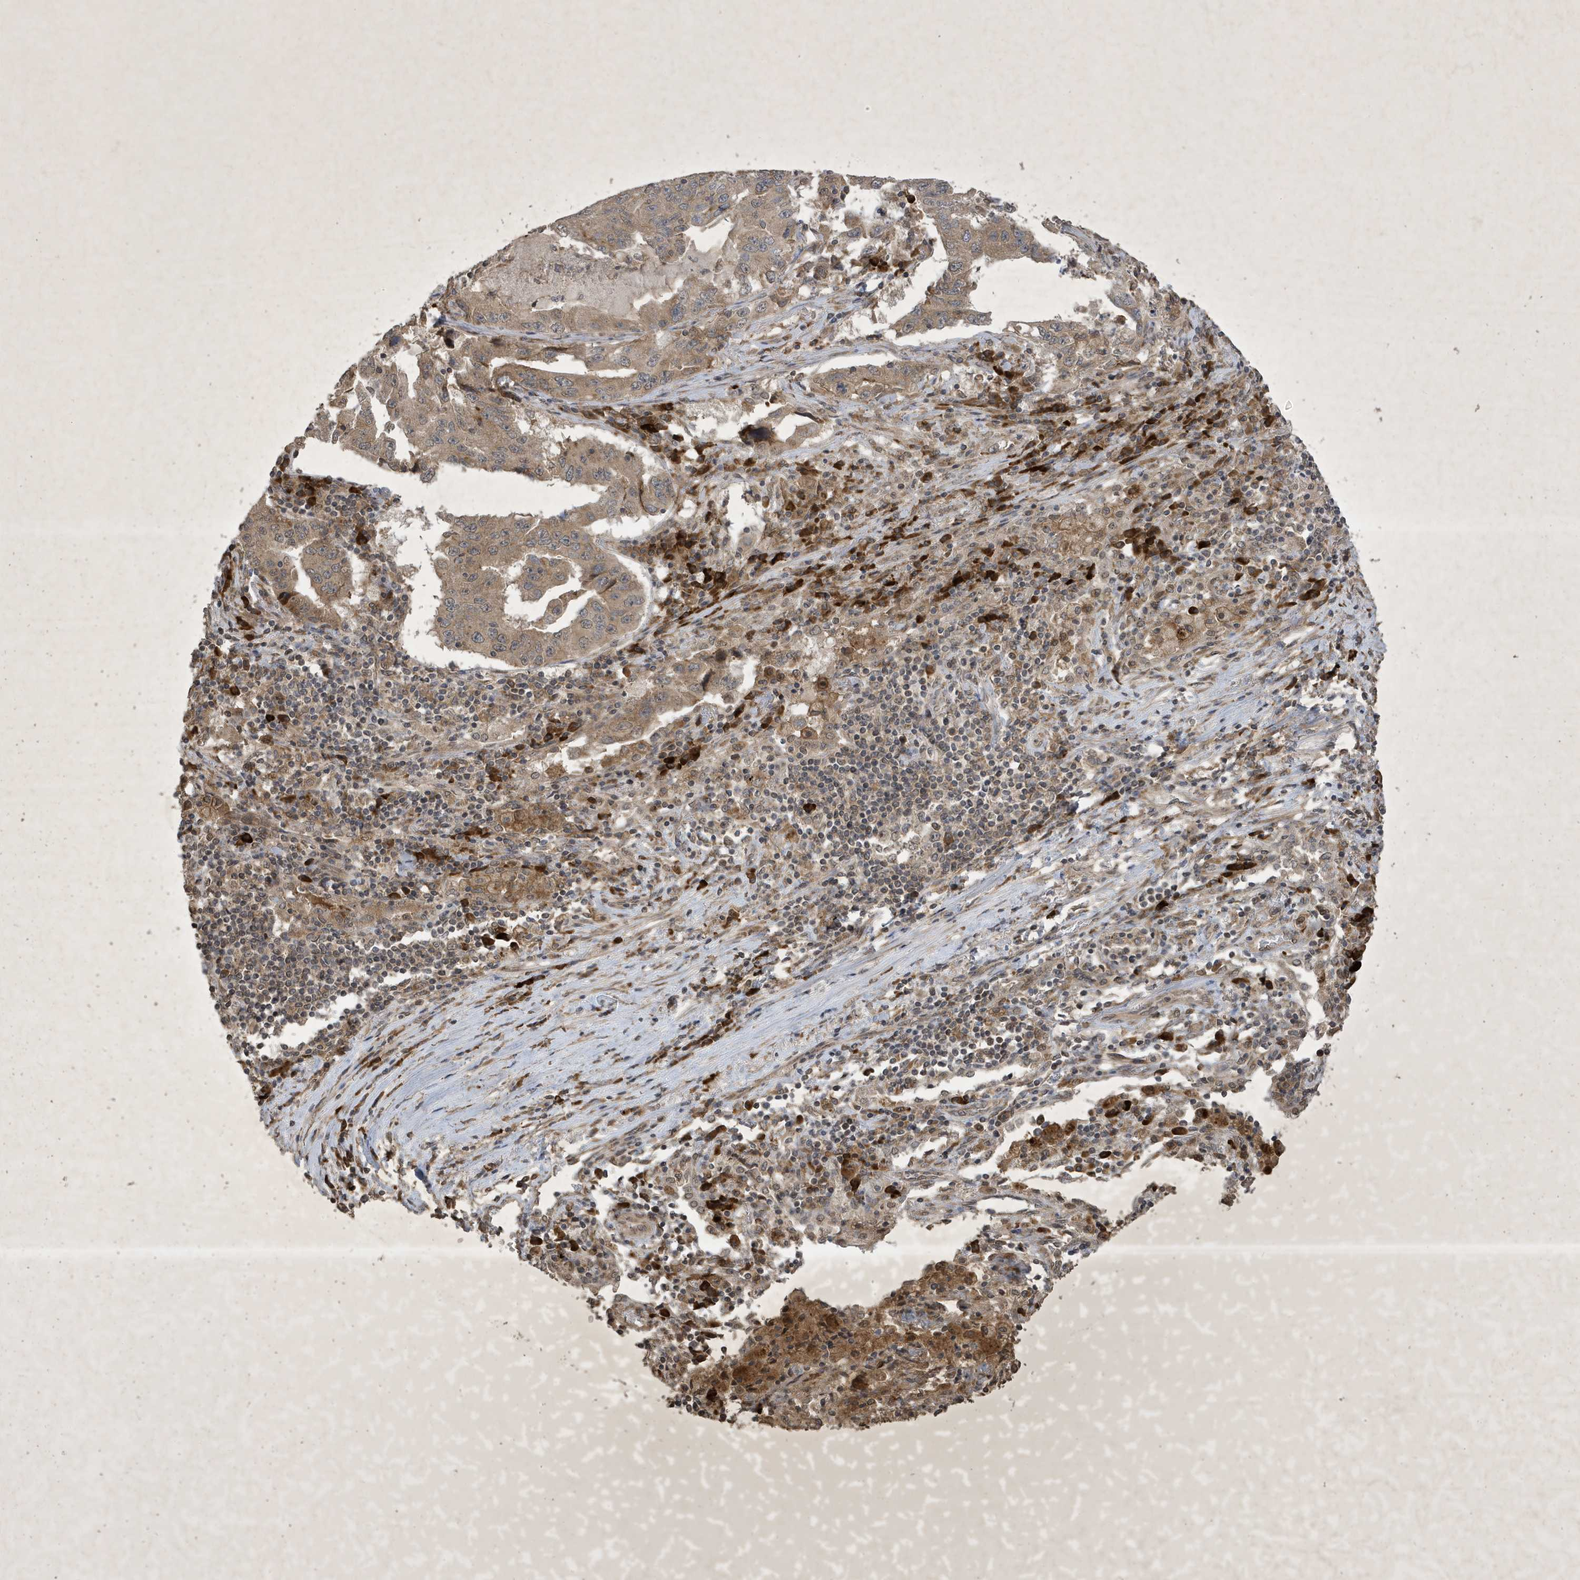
{"staining": {"intensity": "weak", "quantity": ">75%", "location": "cytoplasmic/membranous"}, "tissue": "lung cancer", "cell_type": "Tumor cells", "image_type": "cancer", "snomed": [{"axis": "morphology", "description": "Adenocarcinoma, NOS"}, {"axis": "topography", "description": "Lung"}], "caption": "DAB immunohistochemical staining of human lung adenocarcinoma exhibits weak cytoplasmic/membranous protein staining in approximately >75% of tumor cells.", "gene": "STX10", "patient": {"sex": "female", "age": 51}}